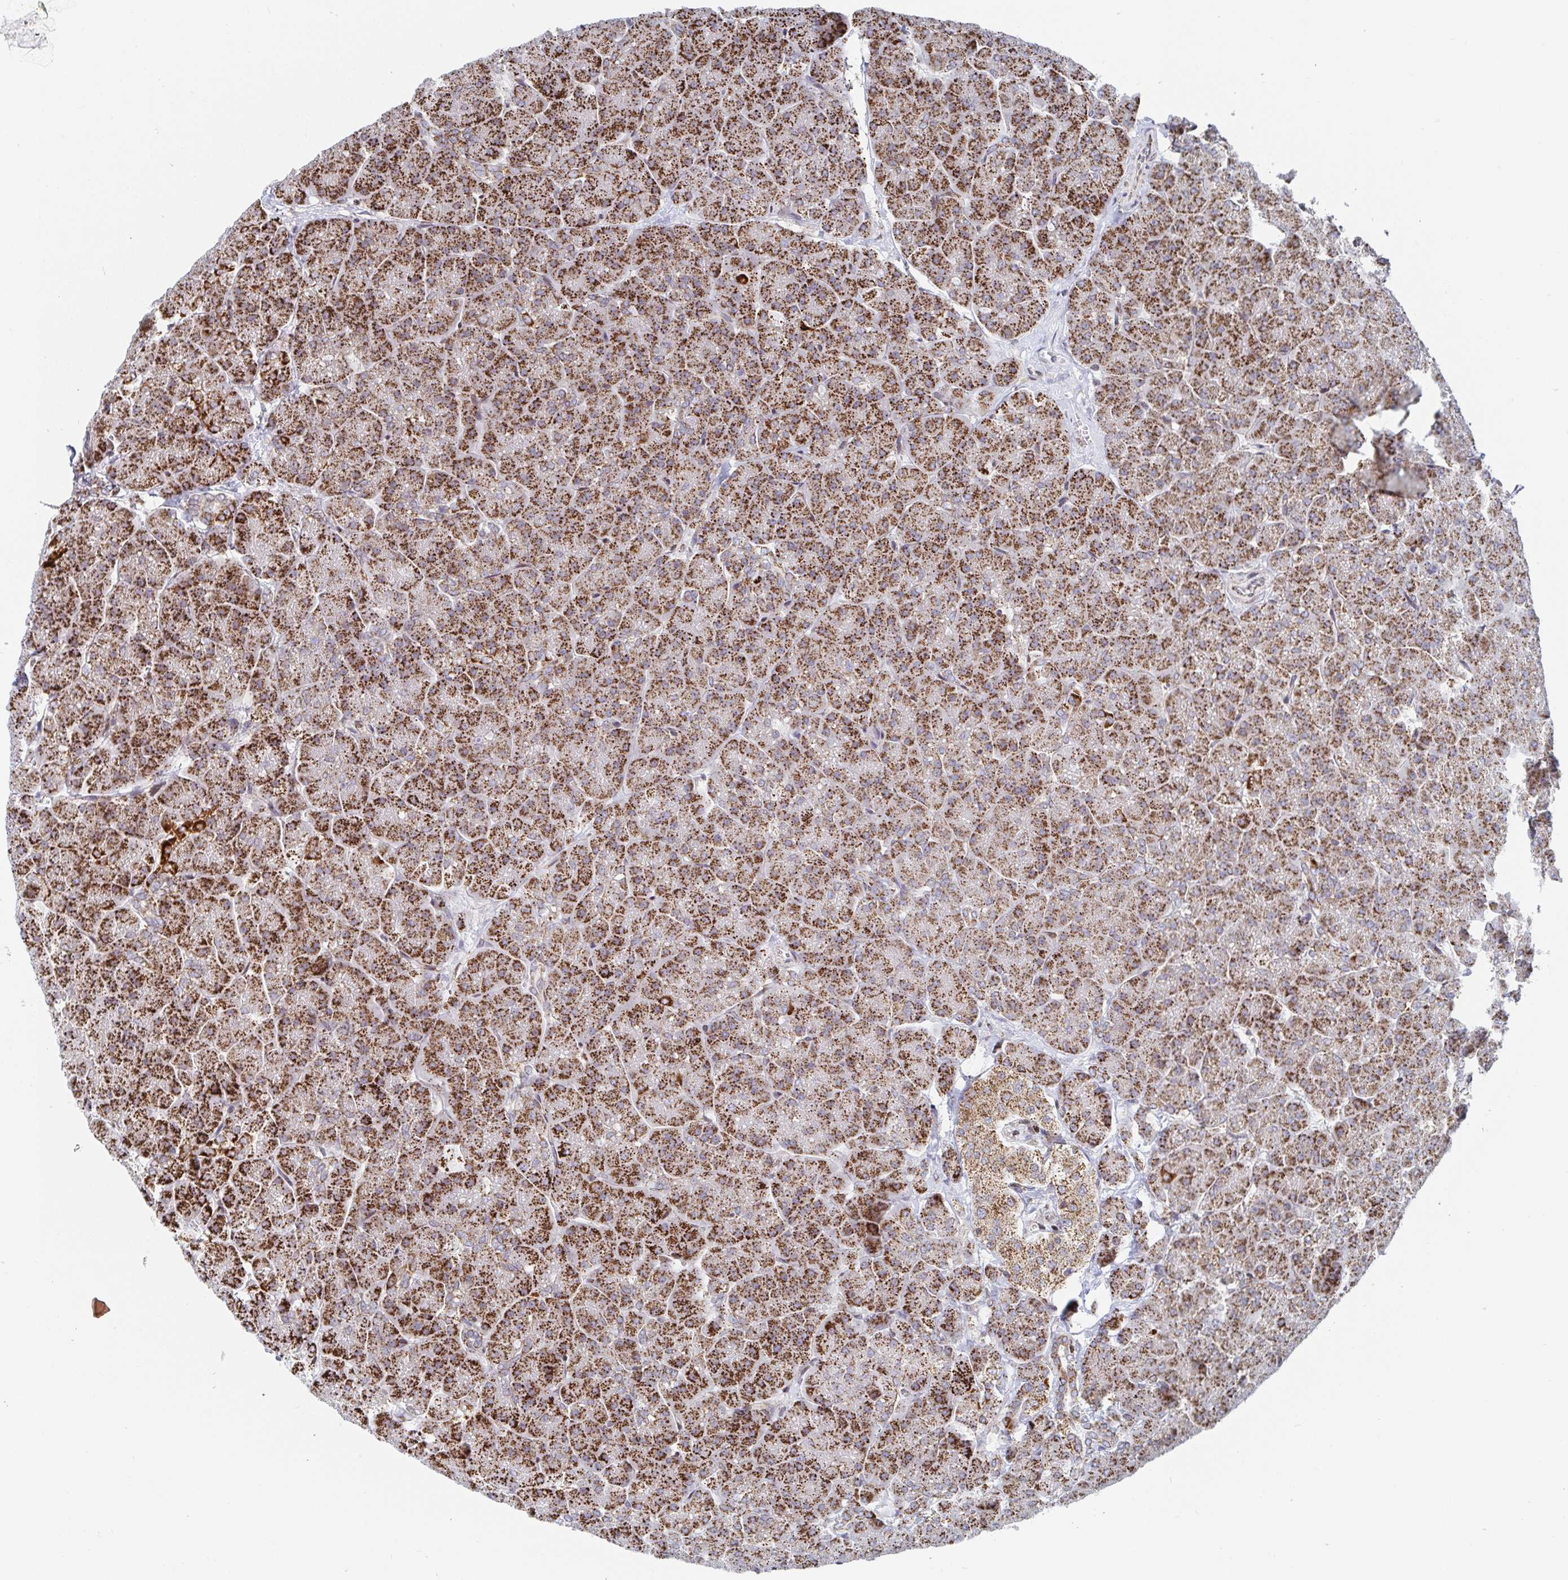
{"staining": {"intensity": "strong", "quantity": ">75%", "location": "cytoplasmic/membranous"}, "tissue": "pancreas", "cell_type": "Exocrine glandular cells", "image_type": "normal", "snomed": [{"axis": "morphology", "description": "Normal tissue, NOS"}, {"axis": "topography", "description": "Pancreas"}, {"axis": "topography", "description": "Peripheral nerve tissue"}], "caption": "IHC micrograph of unremarkable pancreas: pancreas stained using immunohistochemistry reveals high levels of strong protein expression localized specifically in the cytoplasmic/membranous of exocrine glandular cells, appearing as a cytoplasmic/membranous brown color.", "gene": "STARD8", "patient": {"sex": "male", "age": 54}}